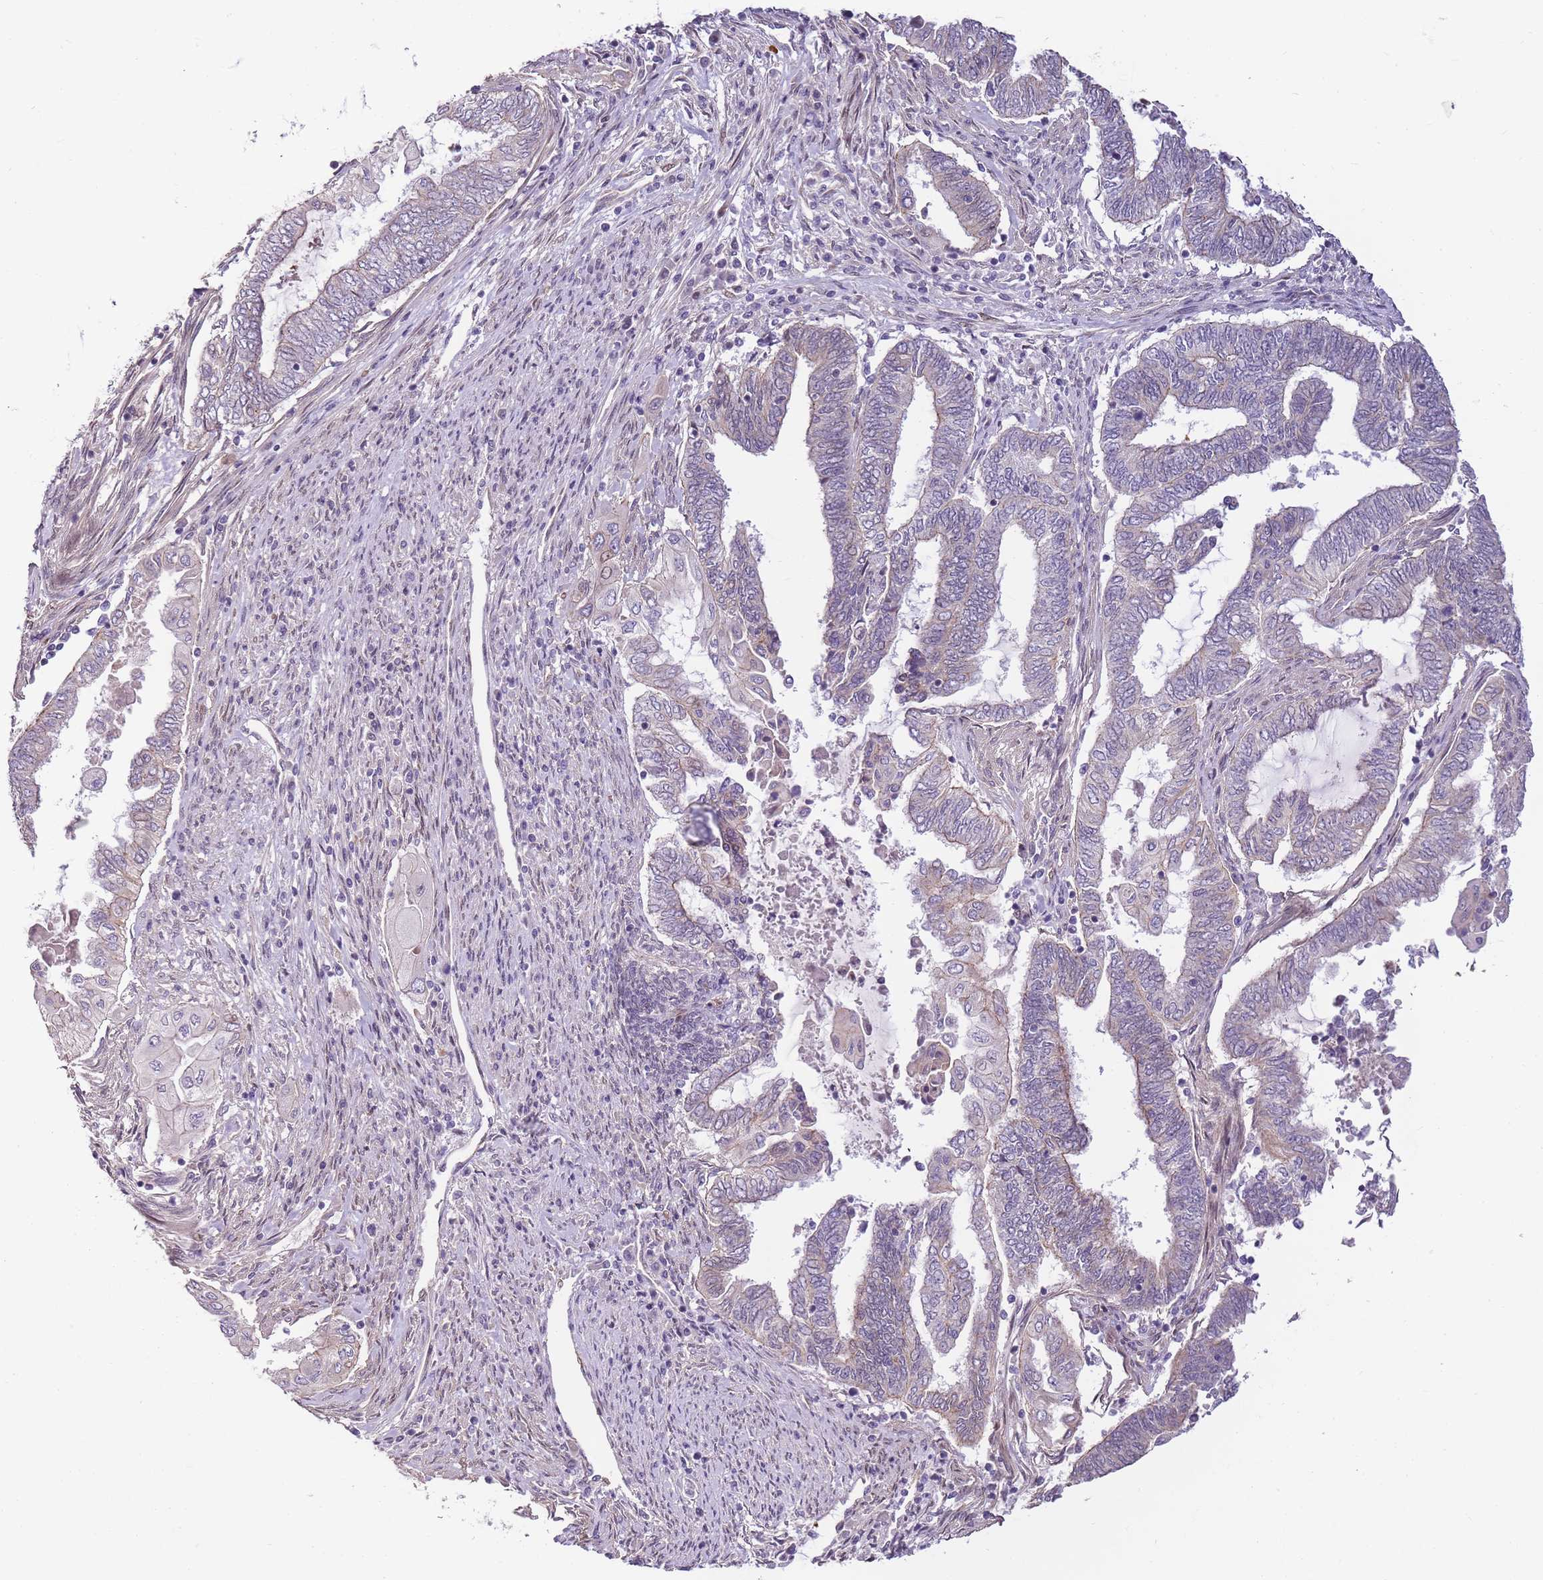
{"staining": {"intensity": "negative", "quantity": "none", "location": "none"}, "tissue": "endometrial cancer", "cell_type": "Tumor cells", "image_type": "cancer", "snomed": [{"axis": "morphology", "description": "Adenocarcinoma, NOS"}, {"axis": "topography", "description": "Uterus"}, {"axis": "topography", "description": "Endometrium"}], "caption": "Adenocarcinoma (endometrial) was stained to show a protein in brown. There is no significant staining in tumor cells.", "gene": "CLBA1", "patient": {"sex": "female", "age": 70}}